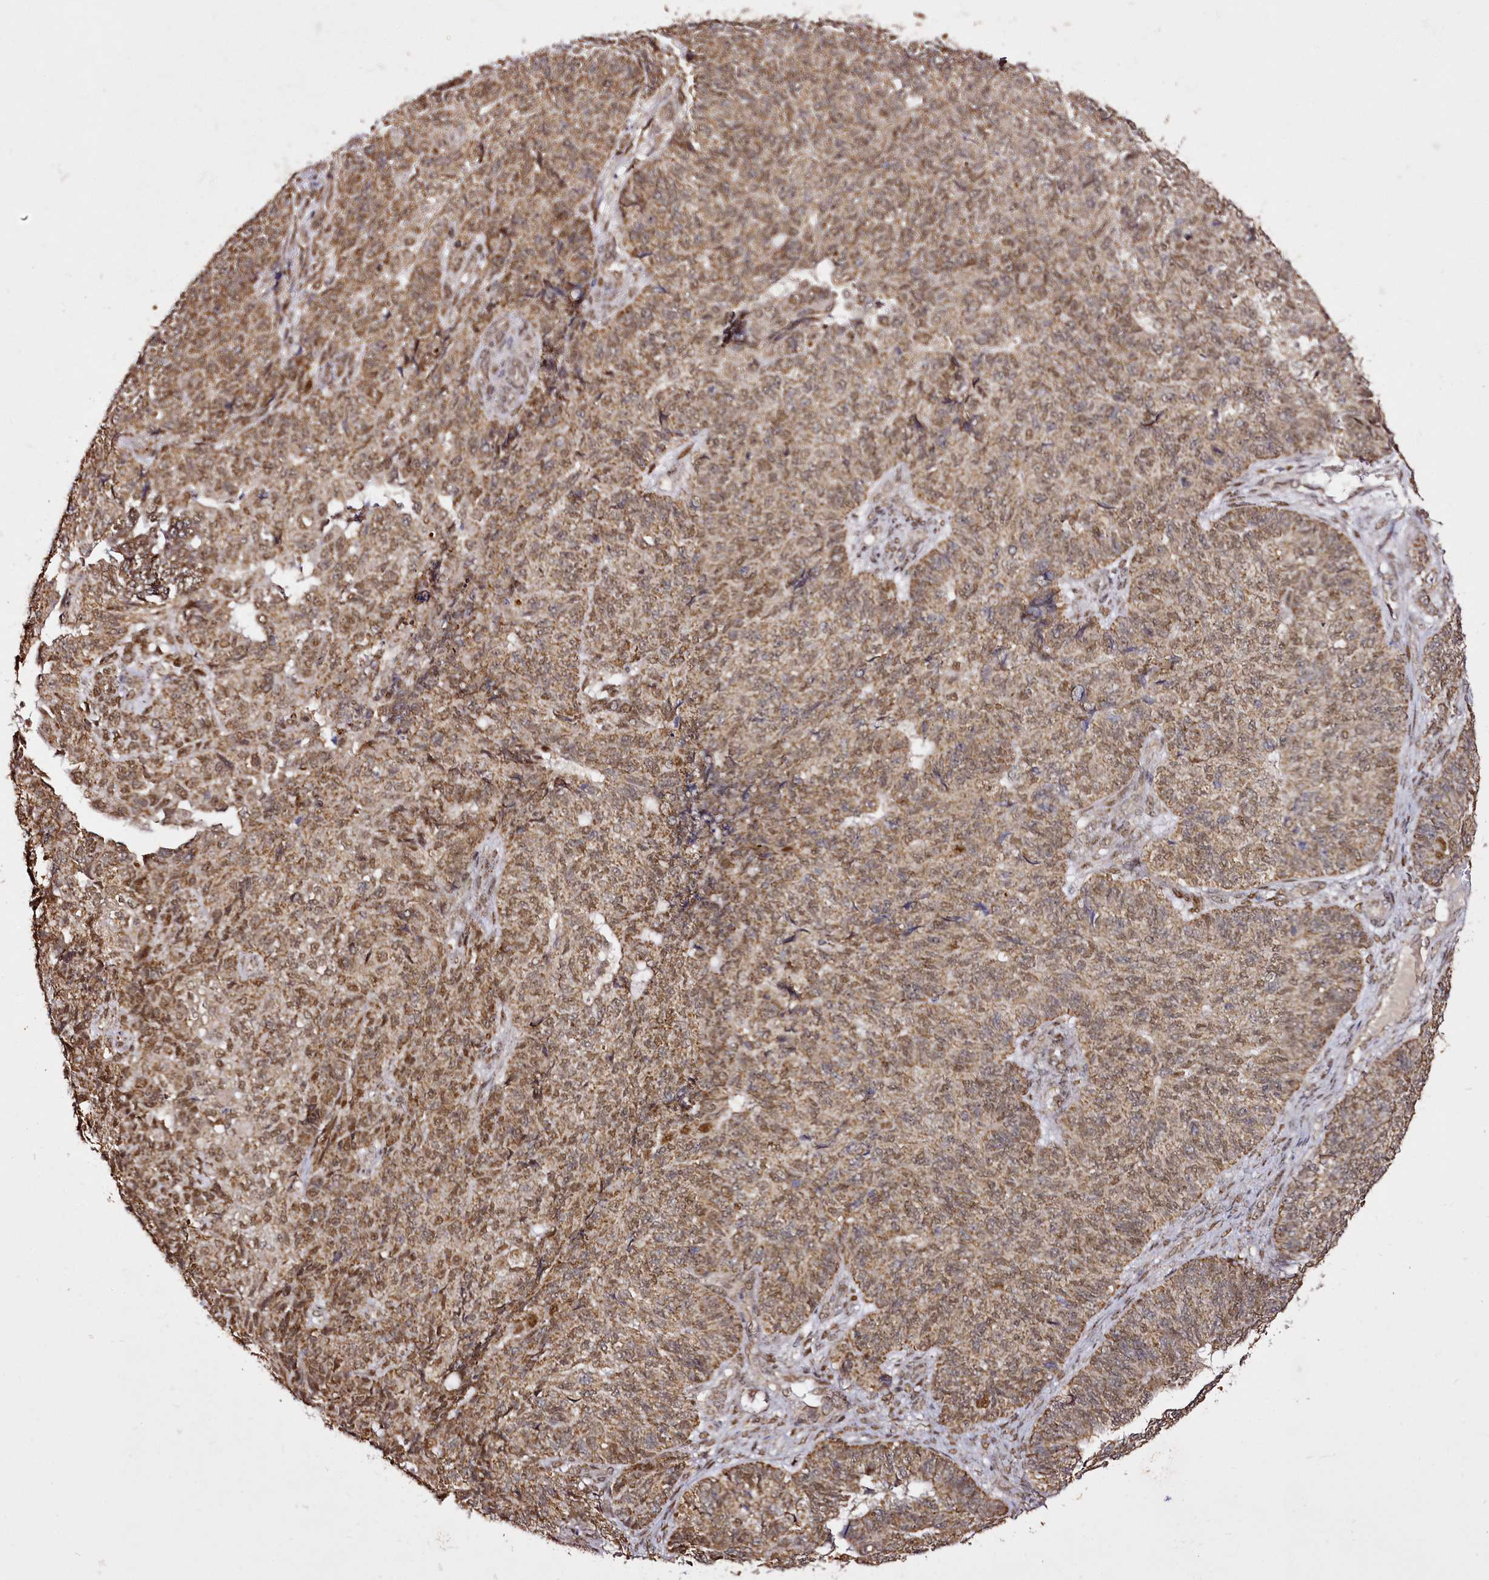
{"staining": {"intensity": "moderate", "quantity": ">75%", "location": "cytoplasmic/membranous,nuclear"}, "tissue": "endometrial cancer", "cell_type": "Tumor cells", "image_type": "cancer", "snomed": [{"axis": "morphology", "description": "Adenocarcinoma, NOS"}, {"axis": "topography", "description": "Endometrium"}], "caption": "A photomicrograph of endometrial adenocarcinoma stained for a protein displays moderate cytoplasmic/membranous and nuclear brown staining in tumor cells.", "gene": "EDIL3", "patient": {"sex": "female", "age": 32}}